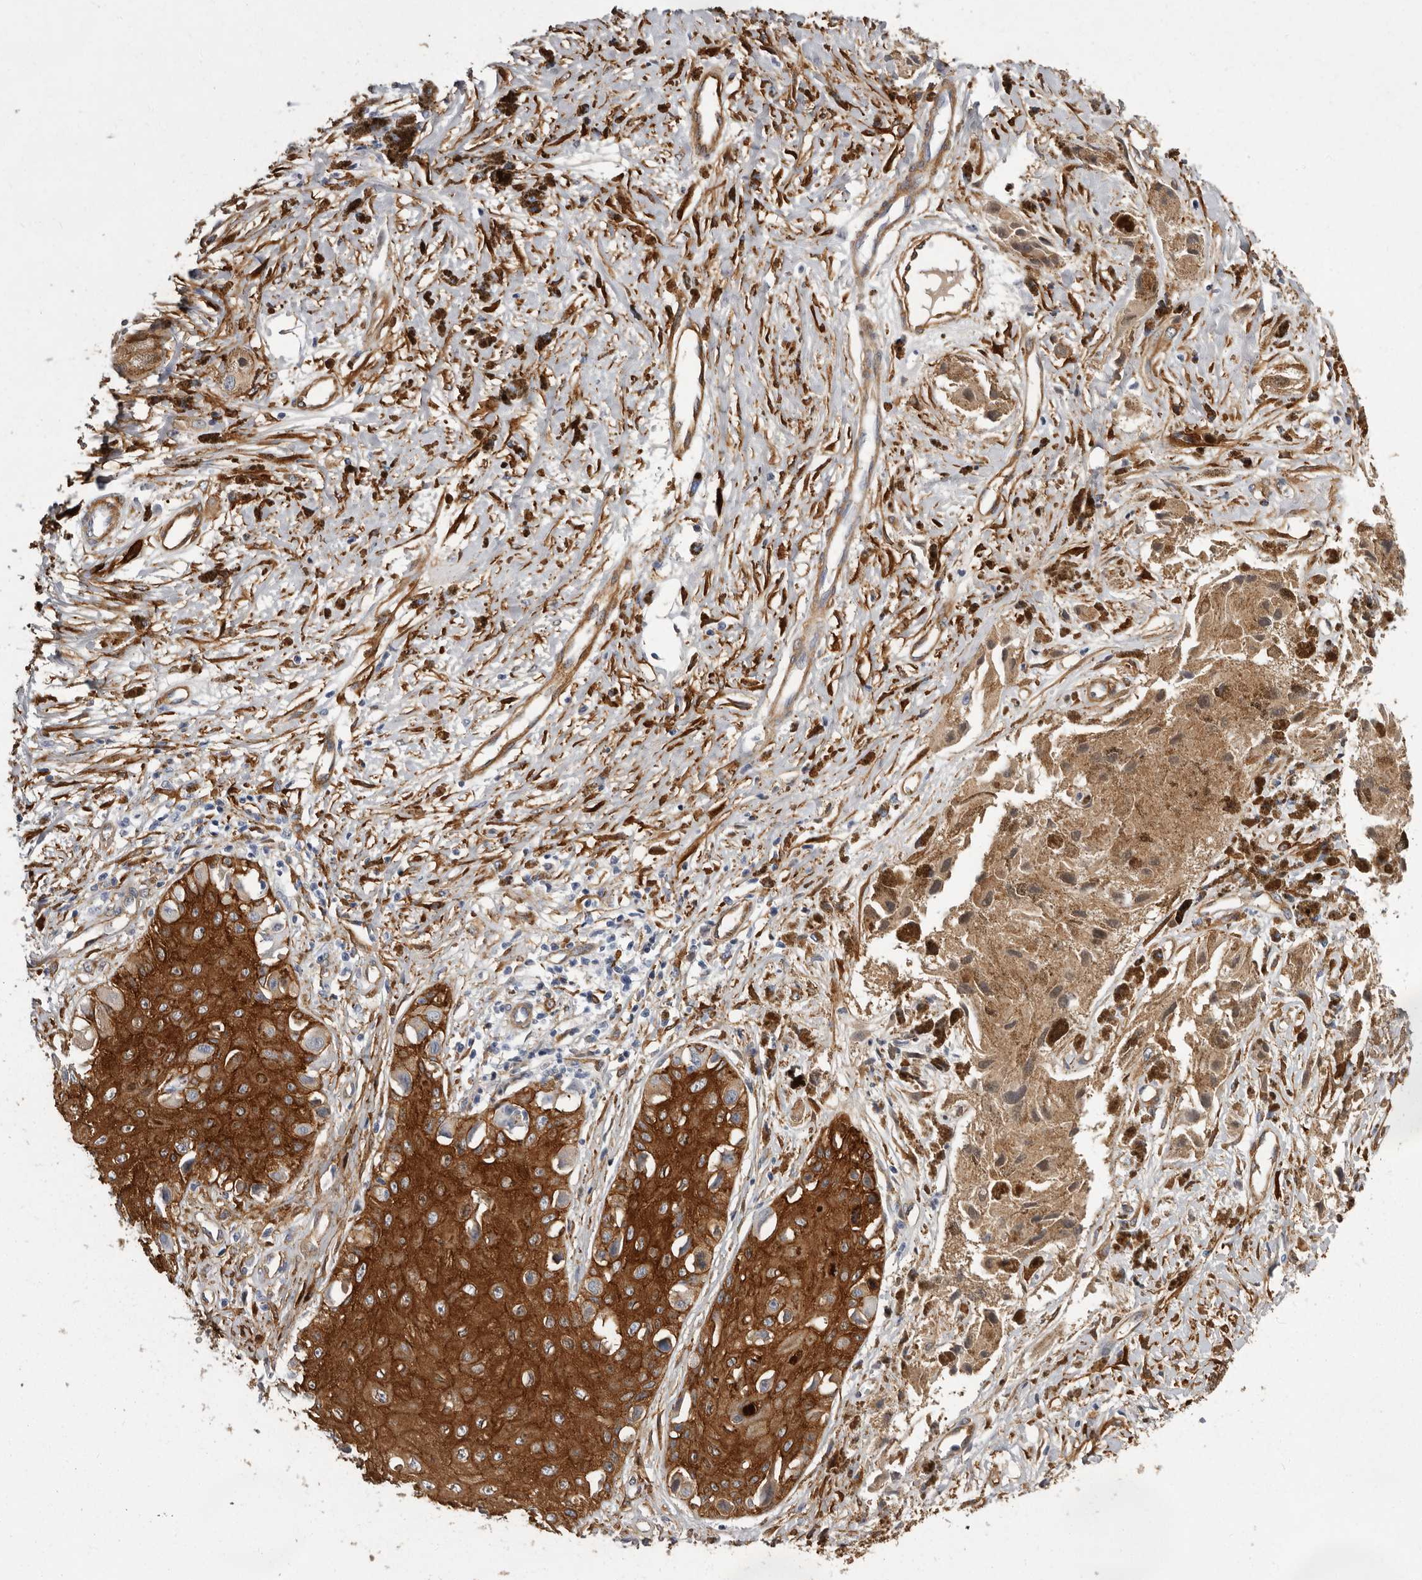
{"staining": {"intensity": "moderate", "quantity": ">75%", "location": "cytoplasmic/membranous"}, "tissue": "melanoma", "cell_type": "Tumor cells", "image_type": "cancer", "snomed": [{"axis": "morphology", "description": "Malignant melanoma, NOS"}, {"axis": "topography", "description": "Skin"}], "caption": "Brown immunohistochemical staining in human melanoma demonstrates moderate cytoplasmic/membranous staining in about >75% of tumor cells.", "gene": "ENAH", "patient": {"sex": "male", "age": 88}}